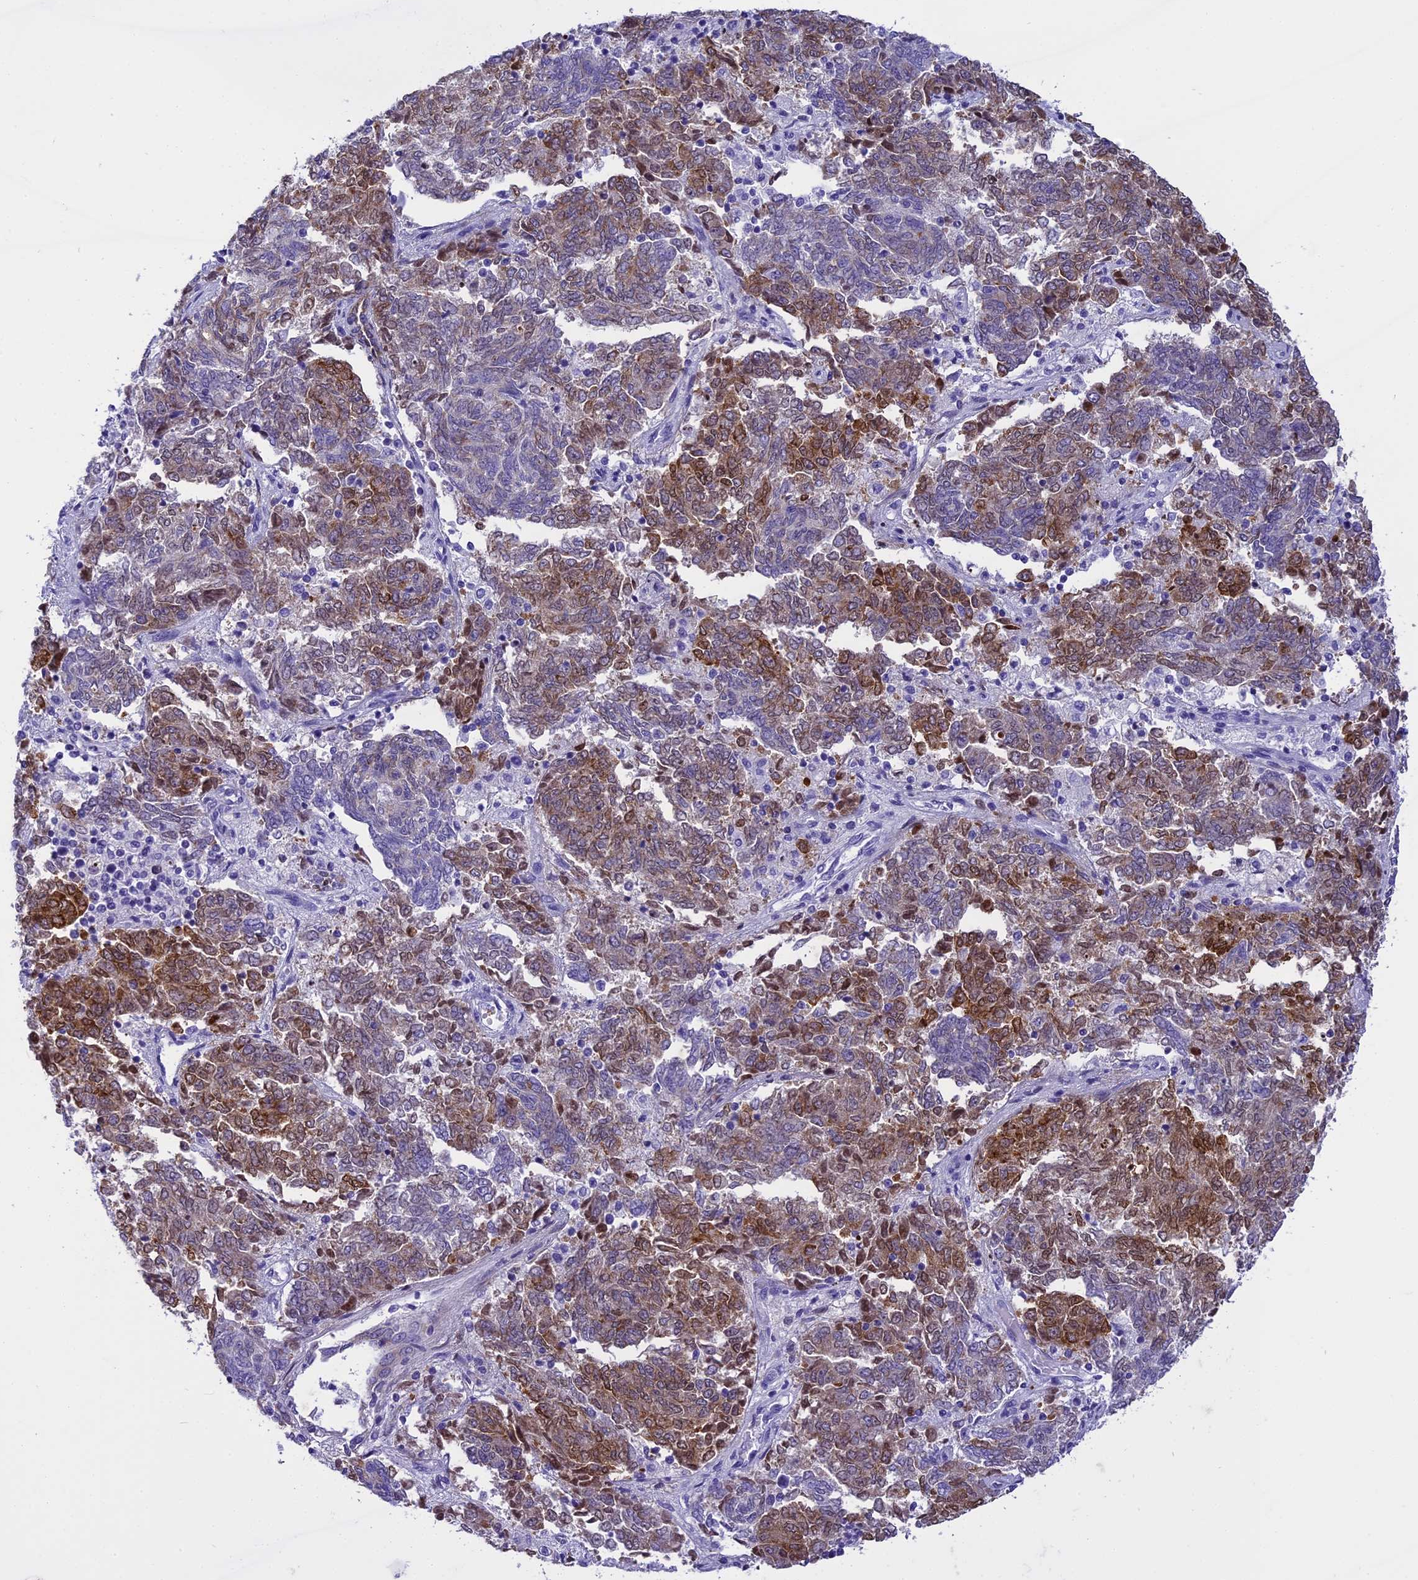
{"staining": {"intensity": "moderate", "quantity": "25%-75%", "location": "cytoplasmic/membranous,nuclear"}, "tissue": "endometrial cancer", "cell_type": "Tumor cells", "image_type": "cancer", "snomed": [{"axis": "morphology", "description": "Adenocarcinoma, NOS"}, {"axis": "topography", "description": "Endometrium"}], "caption": "Immunohistochemical staining of endometrial cancer (adenocarcinoma) demonstrates moderate cytoplasmic/membranous and nuclear protein positivity in approximately 25%-75% of tumor cells.", "gene": "KCTD14", "patient": {"sex": "female", "age": 80}}